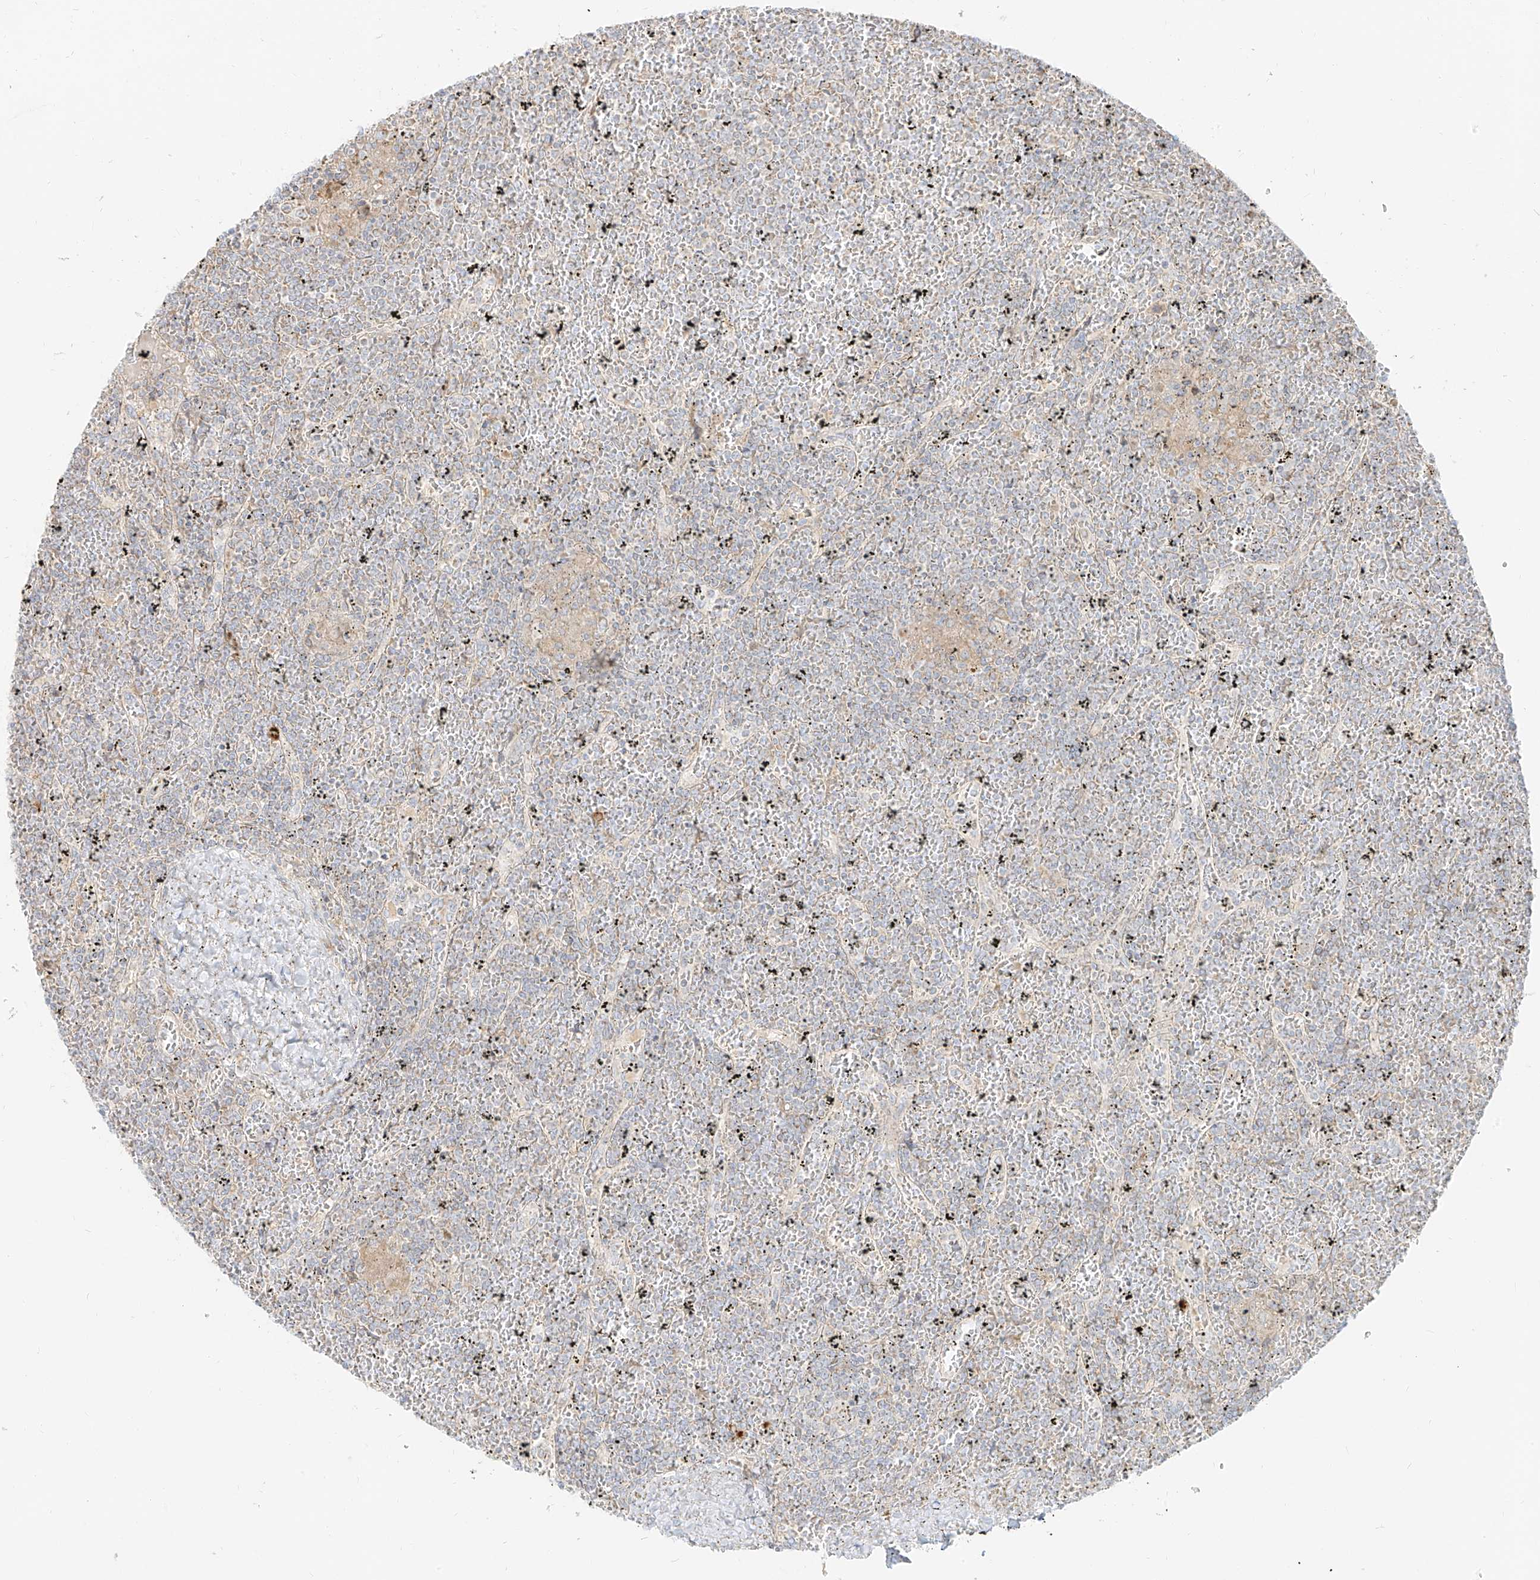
{"staining": {"intensity": "negative", "quantity": "none", "location": "none"}, "tissue": "lymphoma", "cell_type": "Tumor cells", "image_type": "cancer", "snomed": [{"axis": "morphology", "description": "Malignant lymphoma, non-Hodgkin's type, Low grade"}, {"axis": "topography", "description": "Spleen"}], "caption": "Immunohistochemistry (IHC) histopathology image of malignant lymphoma, non-Hodgkin's type (low-grade) stained for a protein (brown), which demonstrates no expression in tumor cells.", "gene": "ZIM3", "patient": {"sex": "female", "age": 19}}